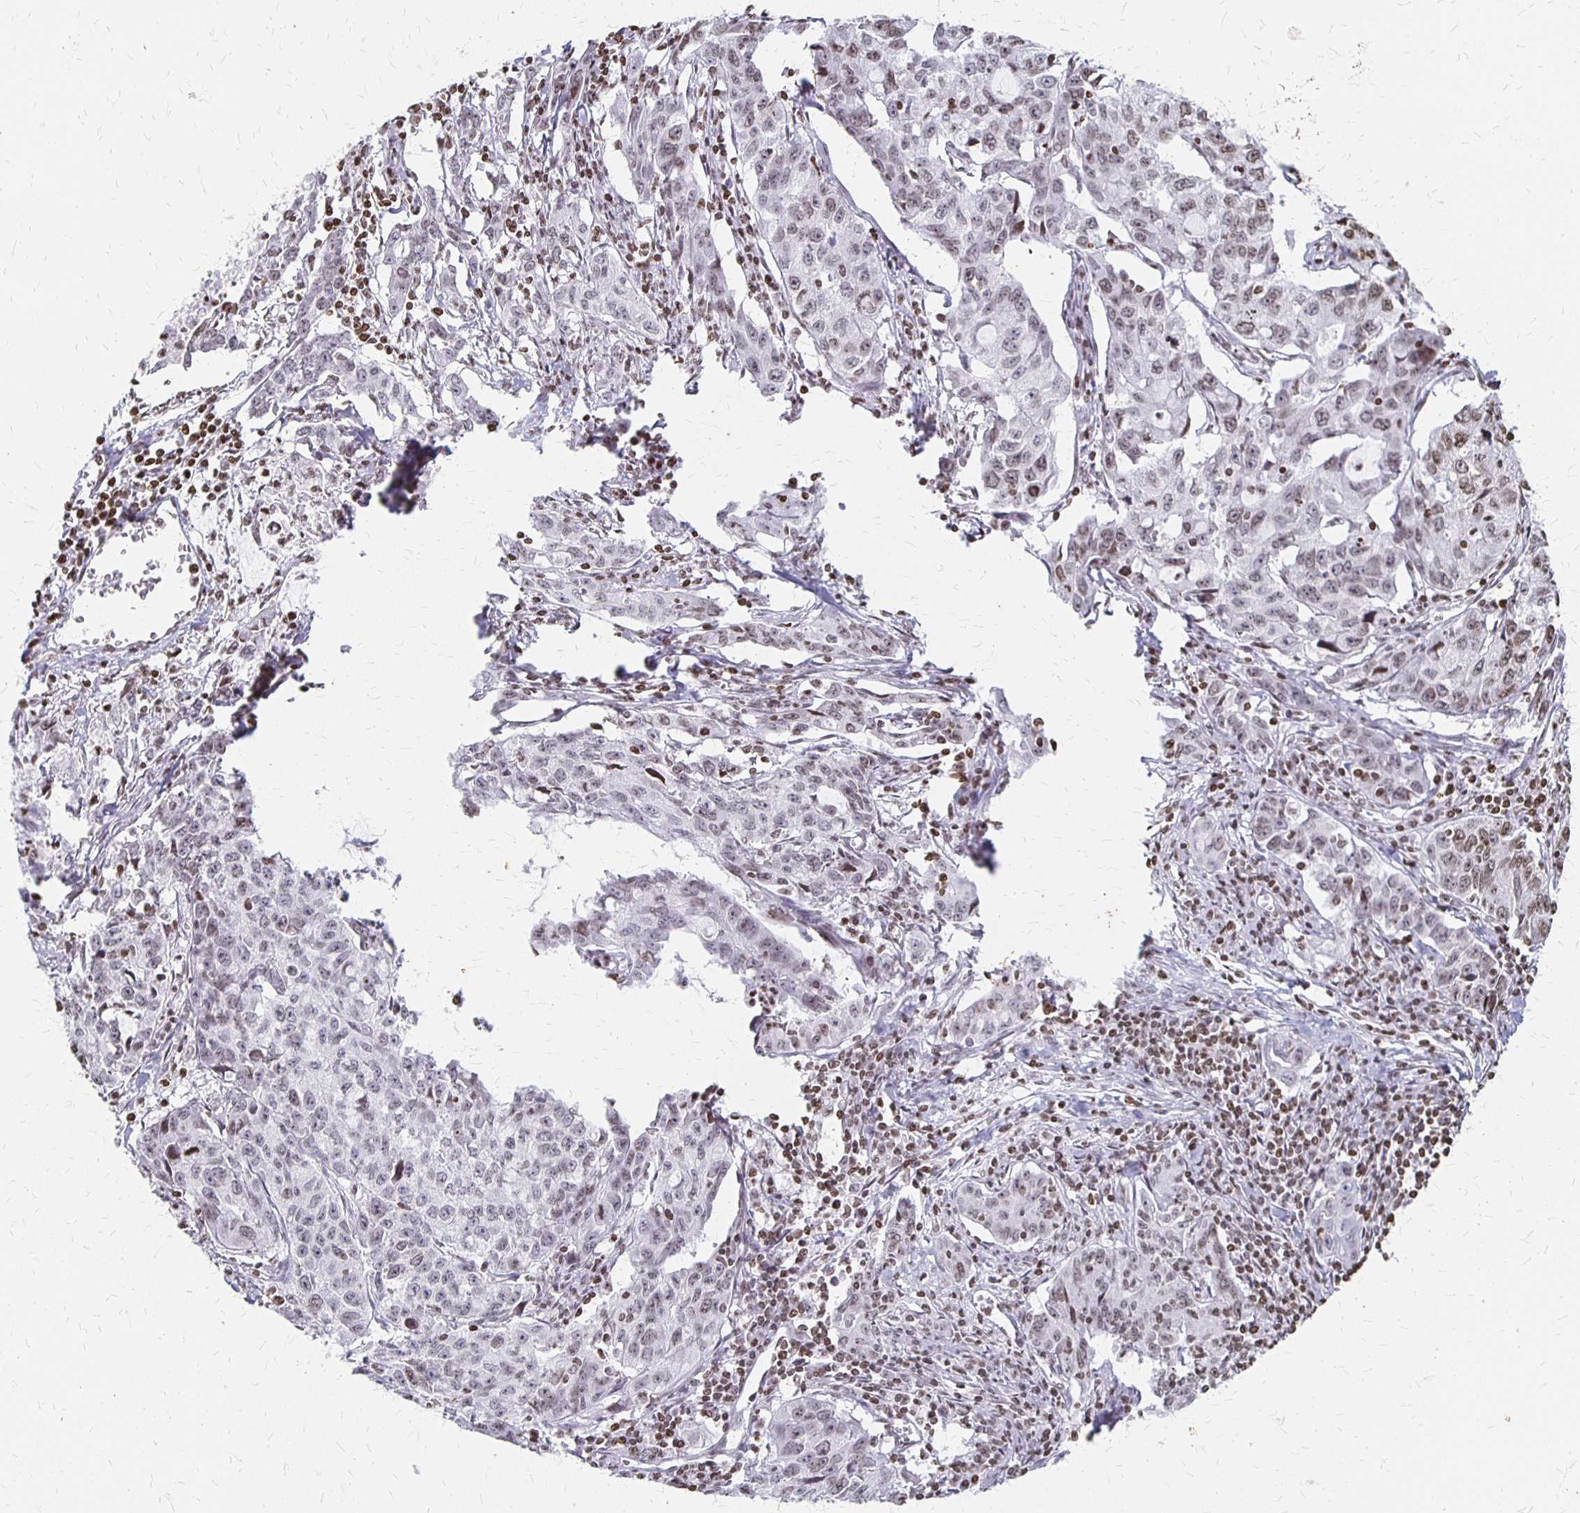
{"staining": {"intensity": "weak", "quantity": "25%-75%", "location": "nuclear"}, "tissue": "cervical cancer", "cell_type": "Tumor cells", "image_type": "cancer", "snomed": [{"axis": "morphology", "description": "Squamous cell carcinoma, NOS"}, {"axis": "topography", "description": "Cervix"}], "caption": "Brown immunohistochemical staining in human cervical squamous cell carcinoma reveals weak nuclear positivity in about 25%-75% of tumor cells.", "gene": "ZNF280C", "patient": {"sex": "female", "age": 28}}